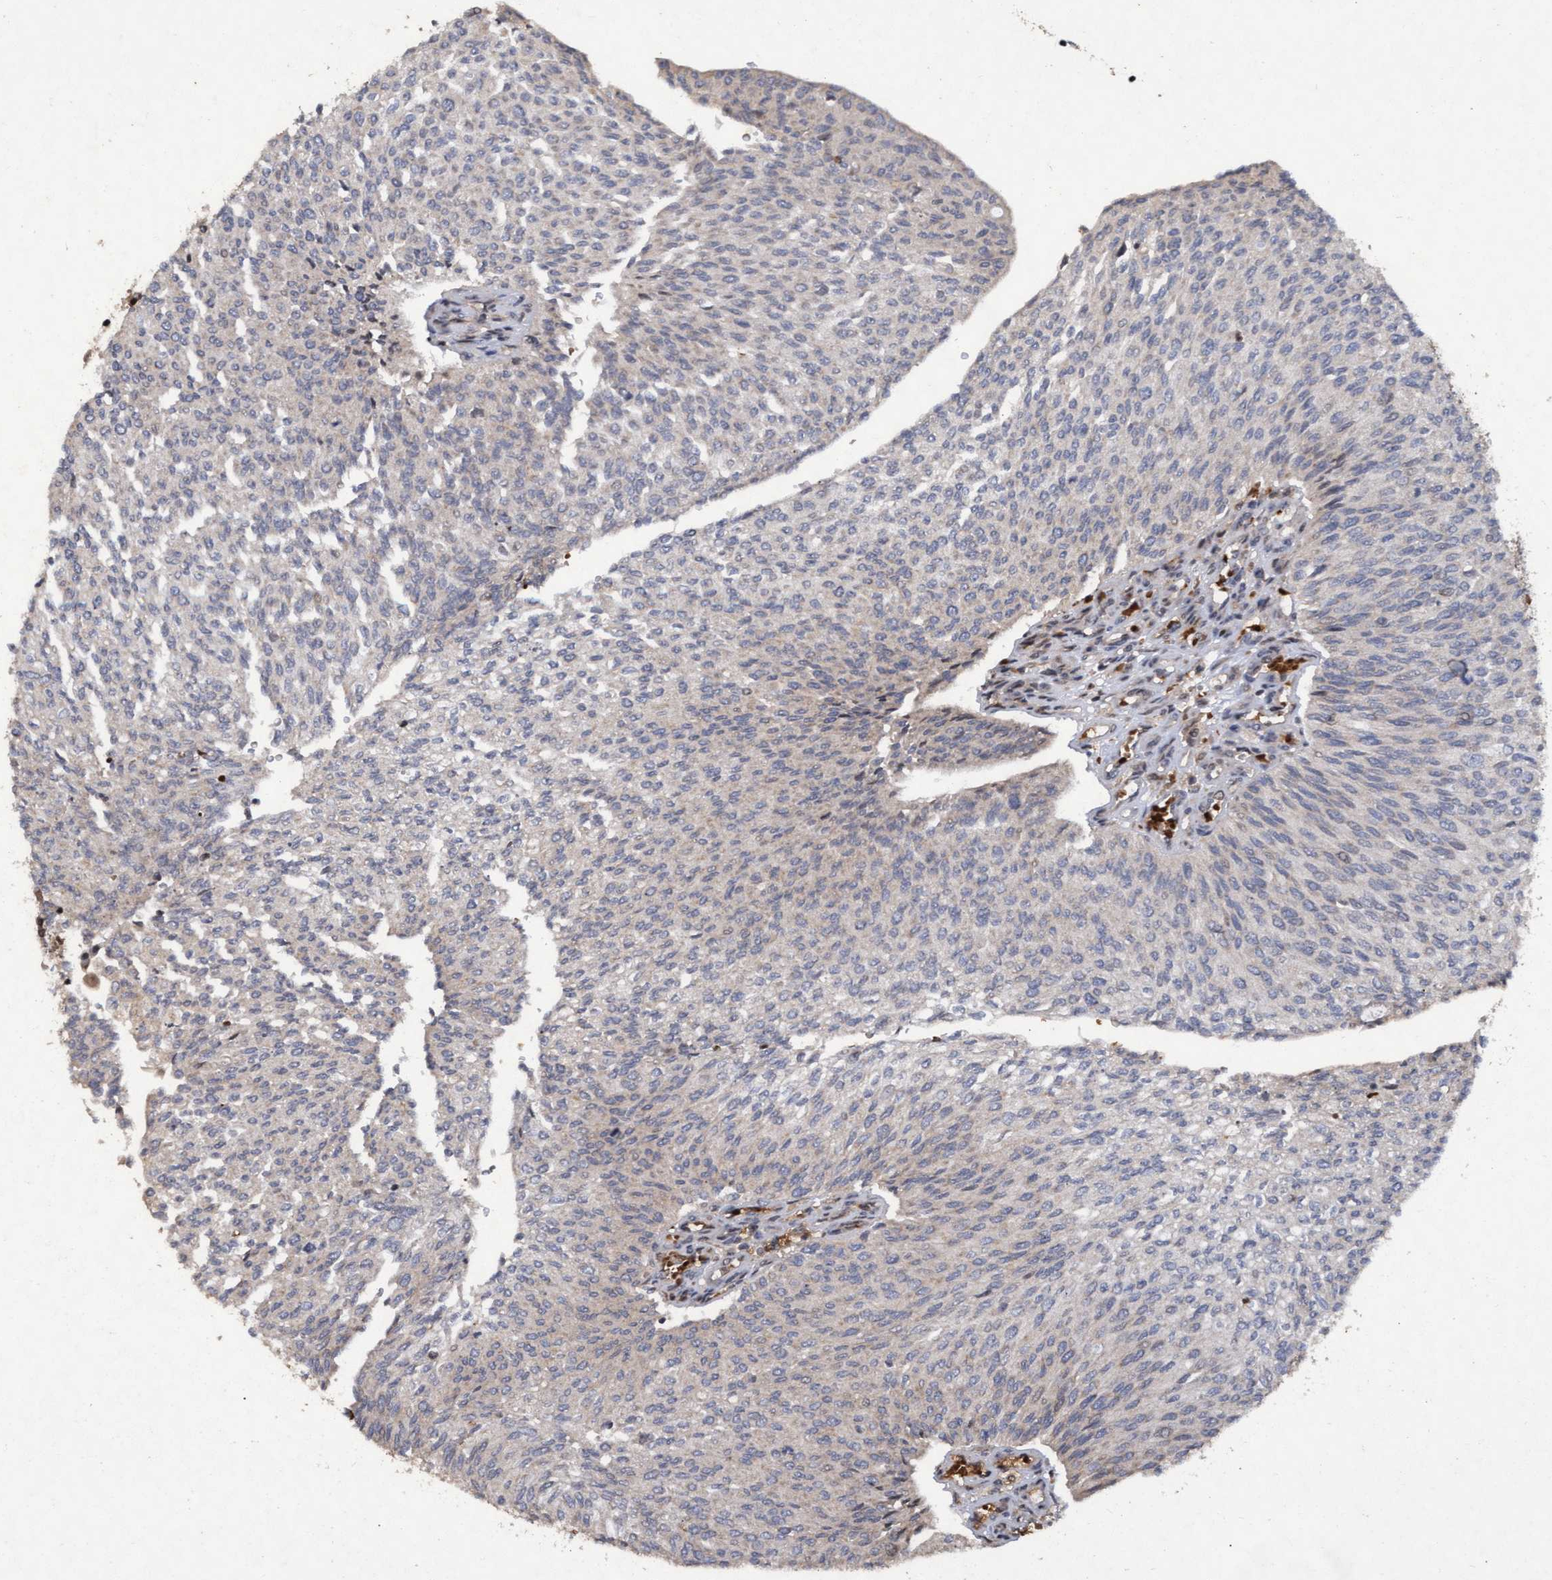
{"staining": {"intensity": "weak", "quantity": "<25%", "location": "cytoplasmic/membranous"}, "tissue": "urothelial cancer", "cell_type": "Tumor cells", "image_type": "cancer", "snomed": [{"axis": "morphology", "description": "Urothelial carcinoma, Low grade"}, {"axis": "topography", "description": "Urinary bladder"}], "caption": "Image shows no significant protein expression in tumor cells of urothelial carcinoma (low-grade).", "gene": "KCNC2", "patient": {"sex": "female", "age": 79}}